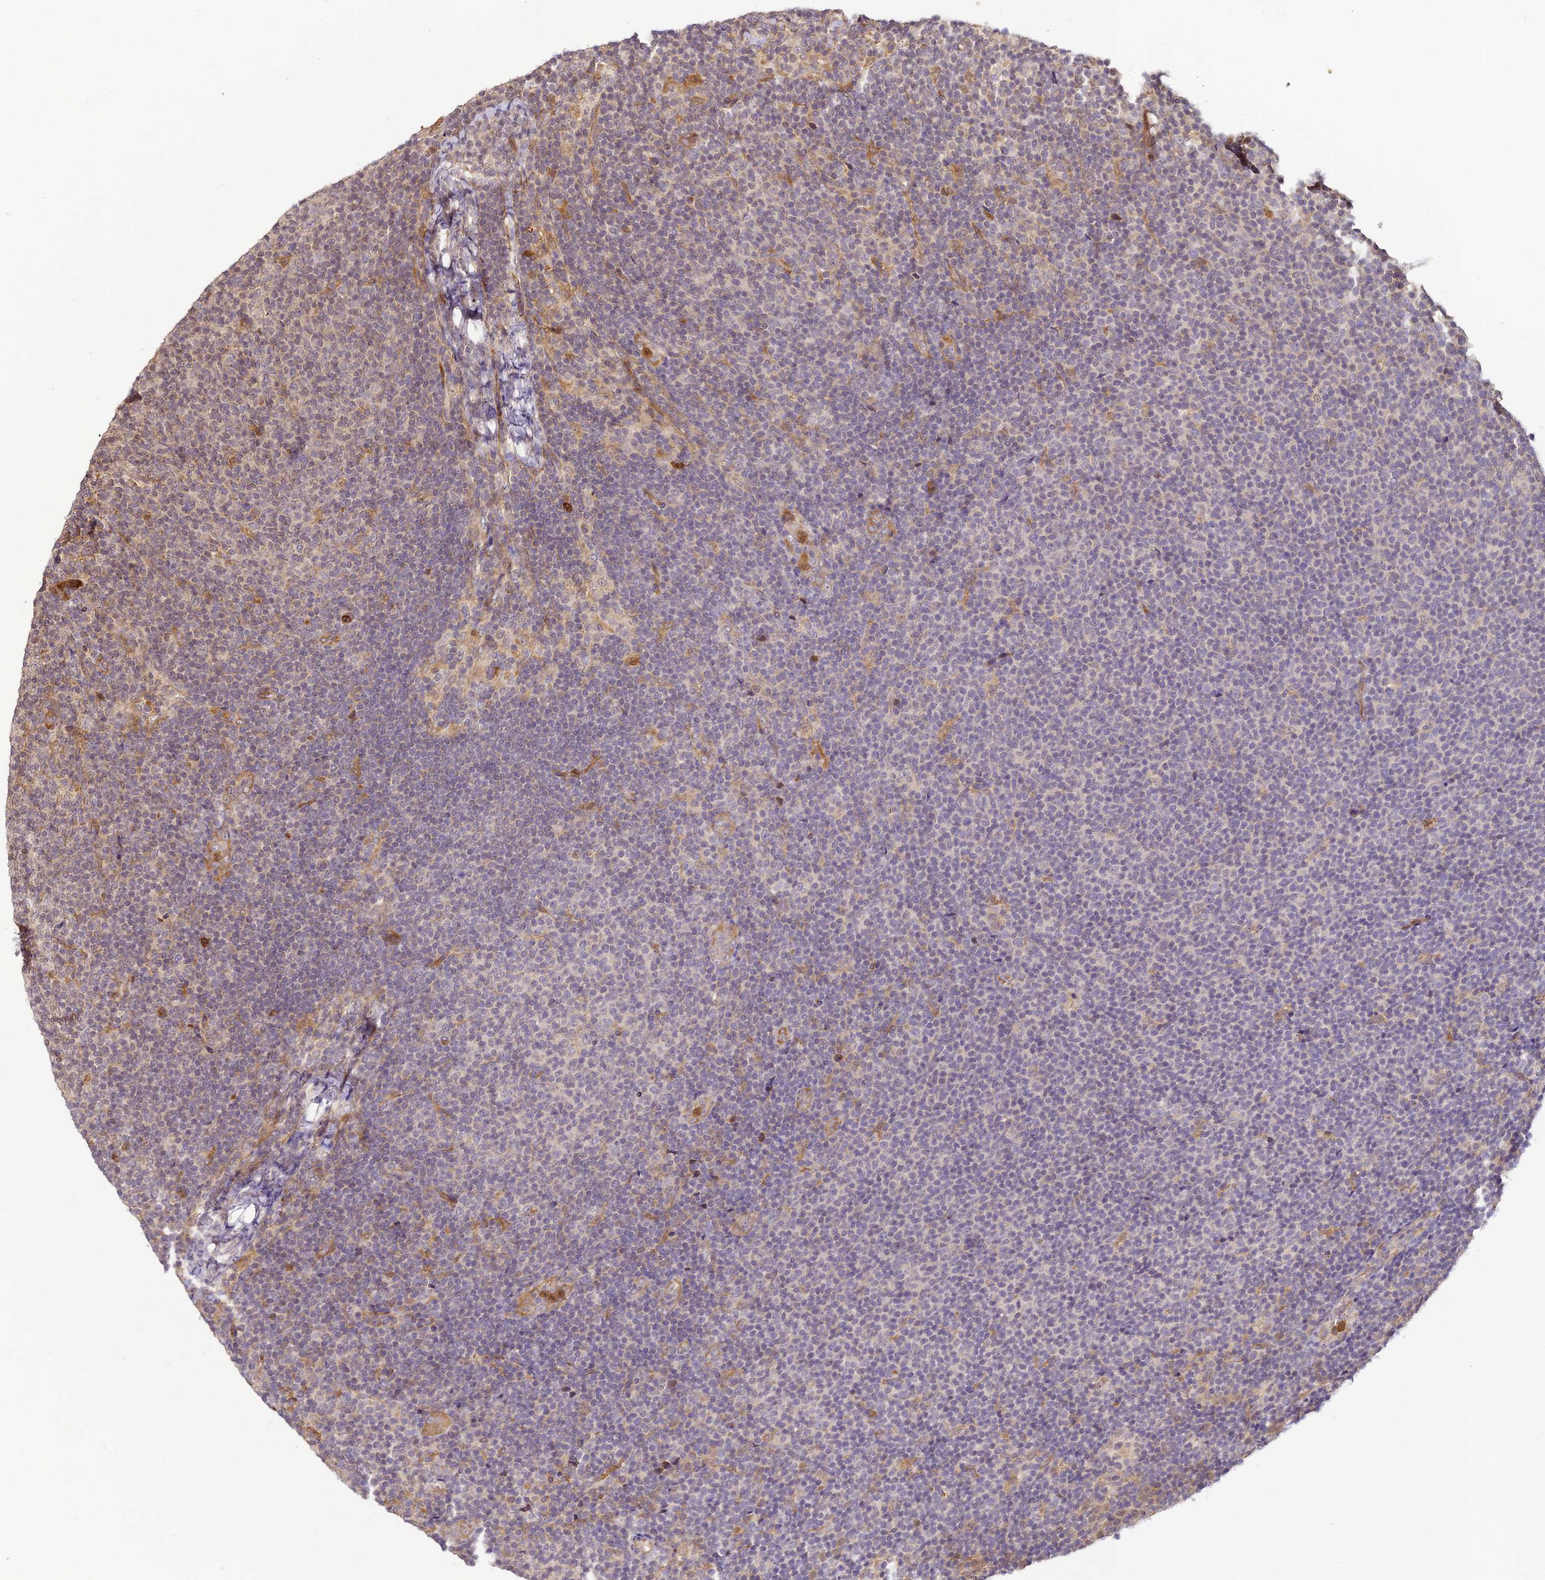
{"staining": {"intensity": "negative", "quantity": "none", "location": "none"}, "tissue": "lymphoma", "cell_type": "Tumor cells", "image_type": "cancer", "snomed": [{"axis": "morphology", "description": "Malignant lymphoma, non-Hodgkin's type, Low grade"}, {"axis": "topography", "description": "Lymph node"}], "caption": "IHC histopathology image of lymphoma stained for a protein (brown), which exhibits no staining in tumor cells.", "gene": "BCDIN3D", "patient": {"sex": "male", "age": 66}}